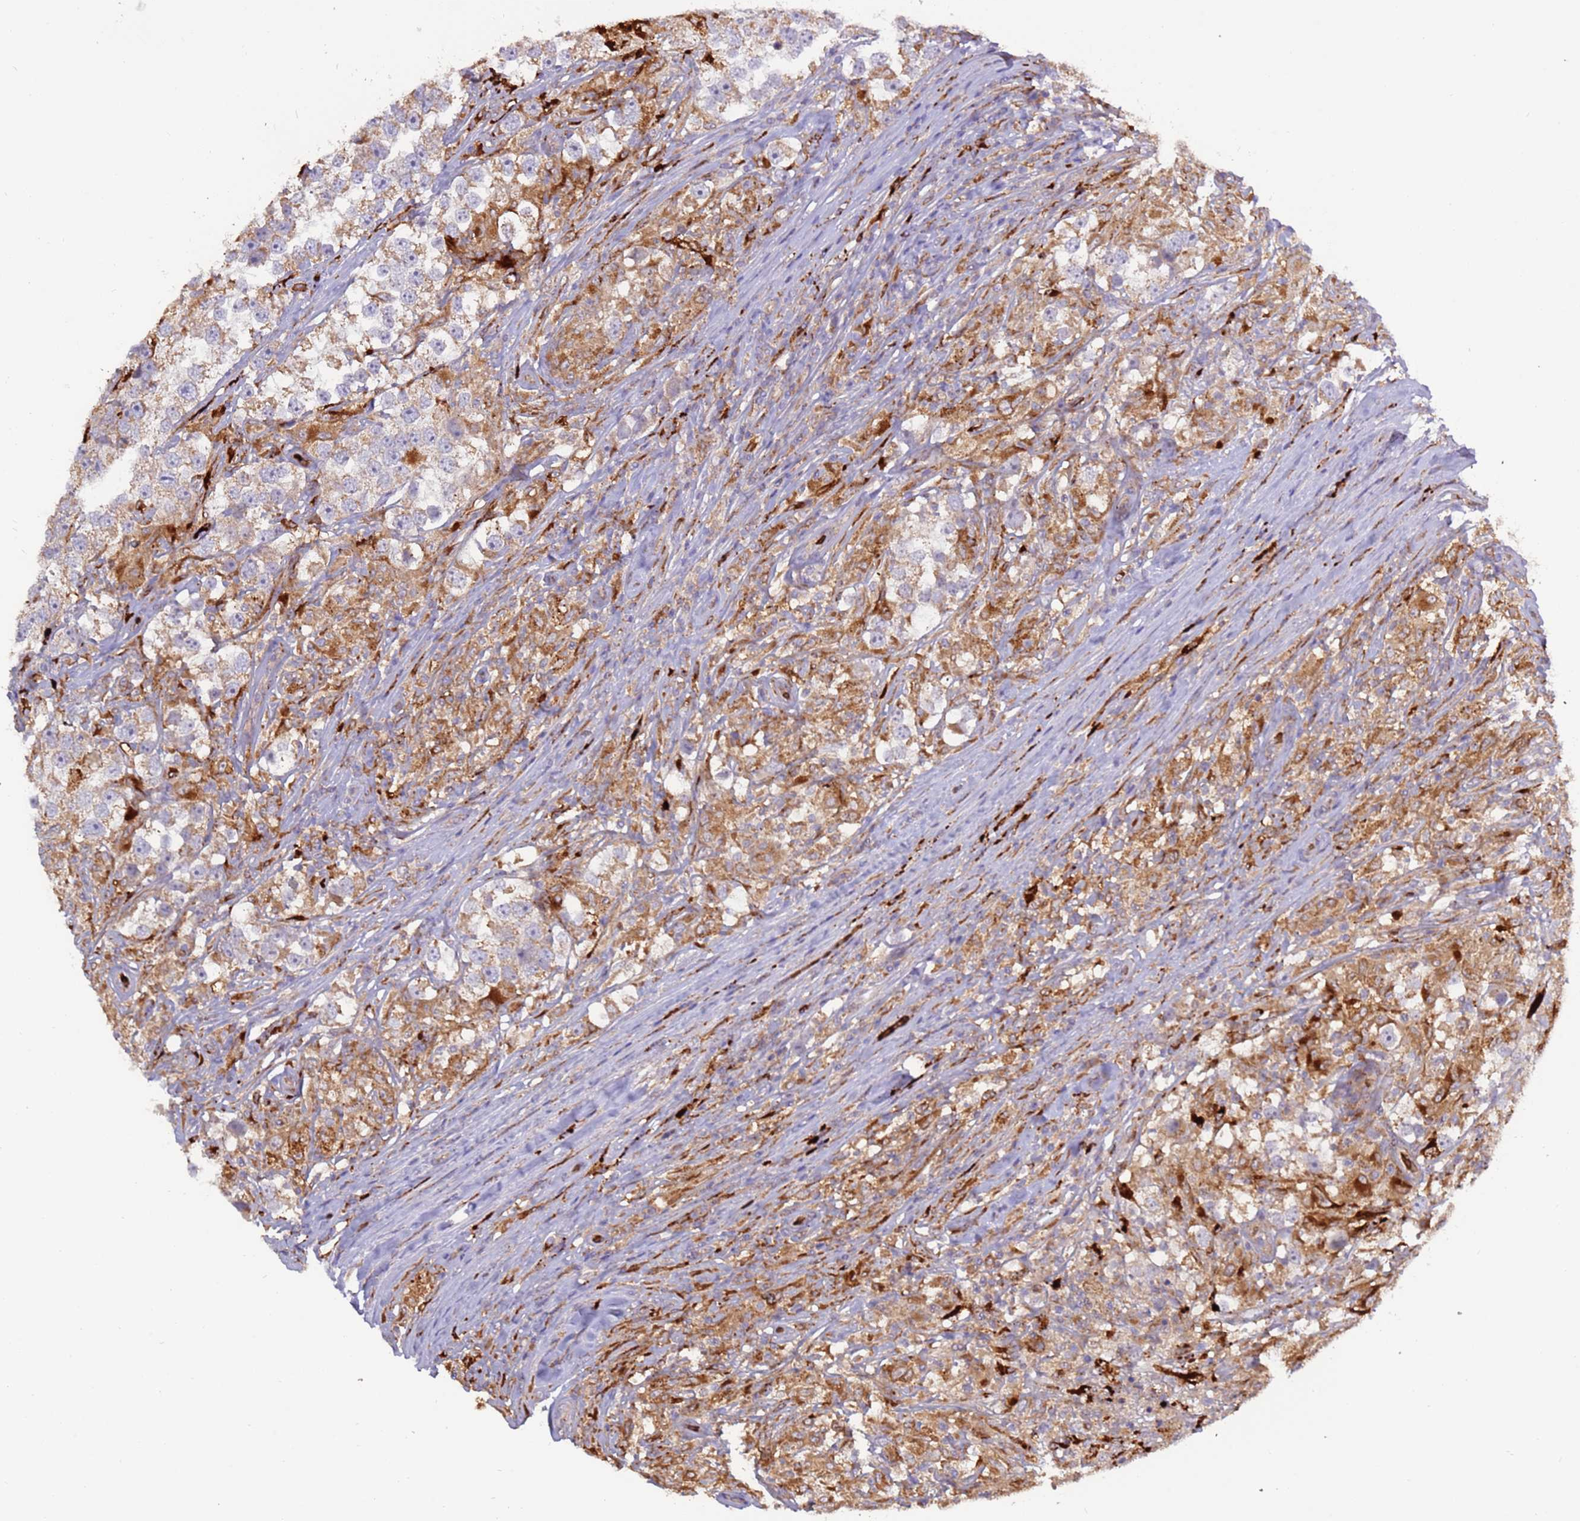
{"staining": {"intensity": "weak", "quantity": ">75%", "location": "cytoplasmic/membranous"}, "tissue": "testis cancer", "cell_type": "Tumor cells", "image_type": "cancer", "snomed": [{"axis": "morphology", "description": "Seminoma, NOS"}, {"axis": "topography", "description": "Testis"}], "caption": "Immunohistochemistry (IHC) micrograph of neoplastic tissue: human testis cancer stained using IHC exhibits low levels of weak protein expression localized specifically in the cytoplasmic/membranous of tumor cells, appearing as a cytoplasmic/membranous brown color.", "gene": "VPS36", "patient": {"sex": "male", "age": 46}}